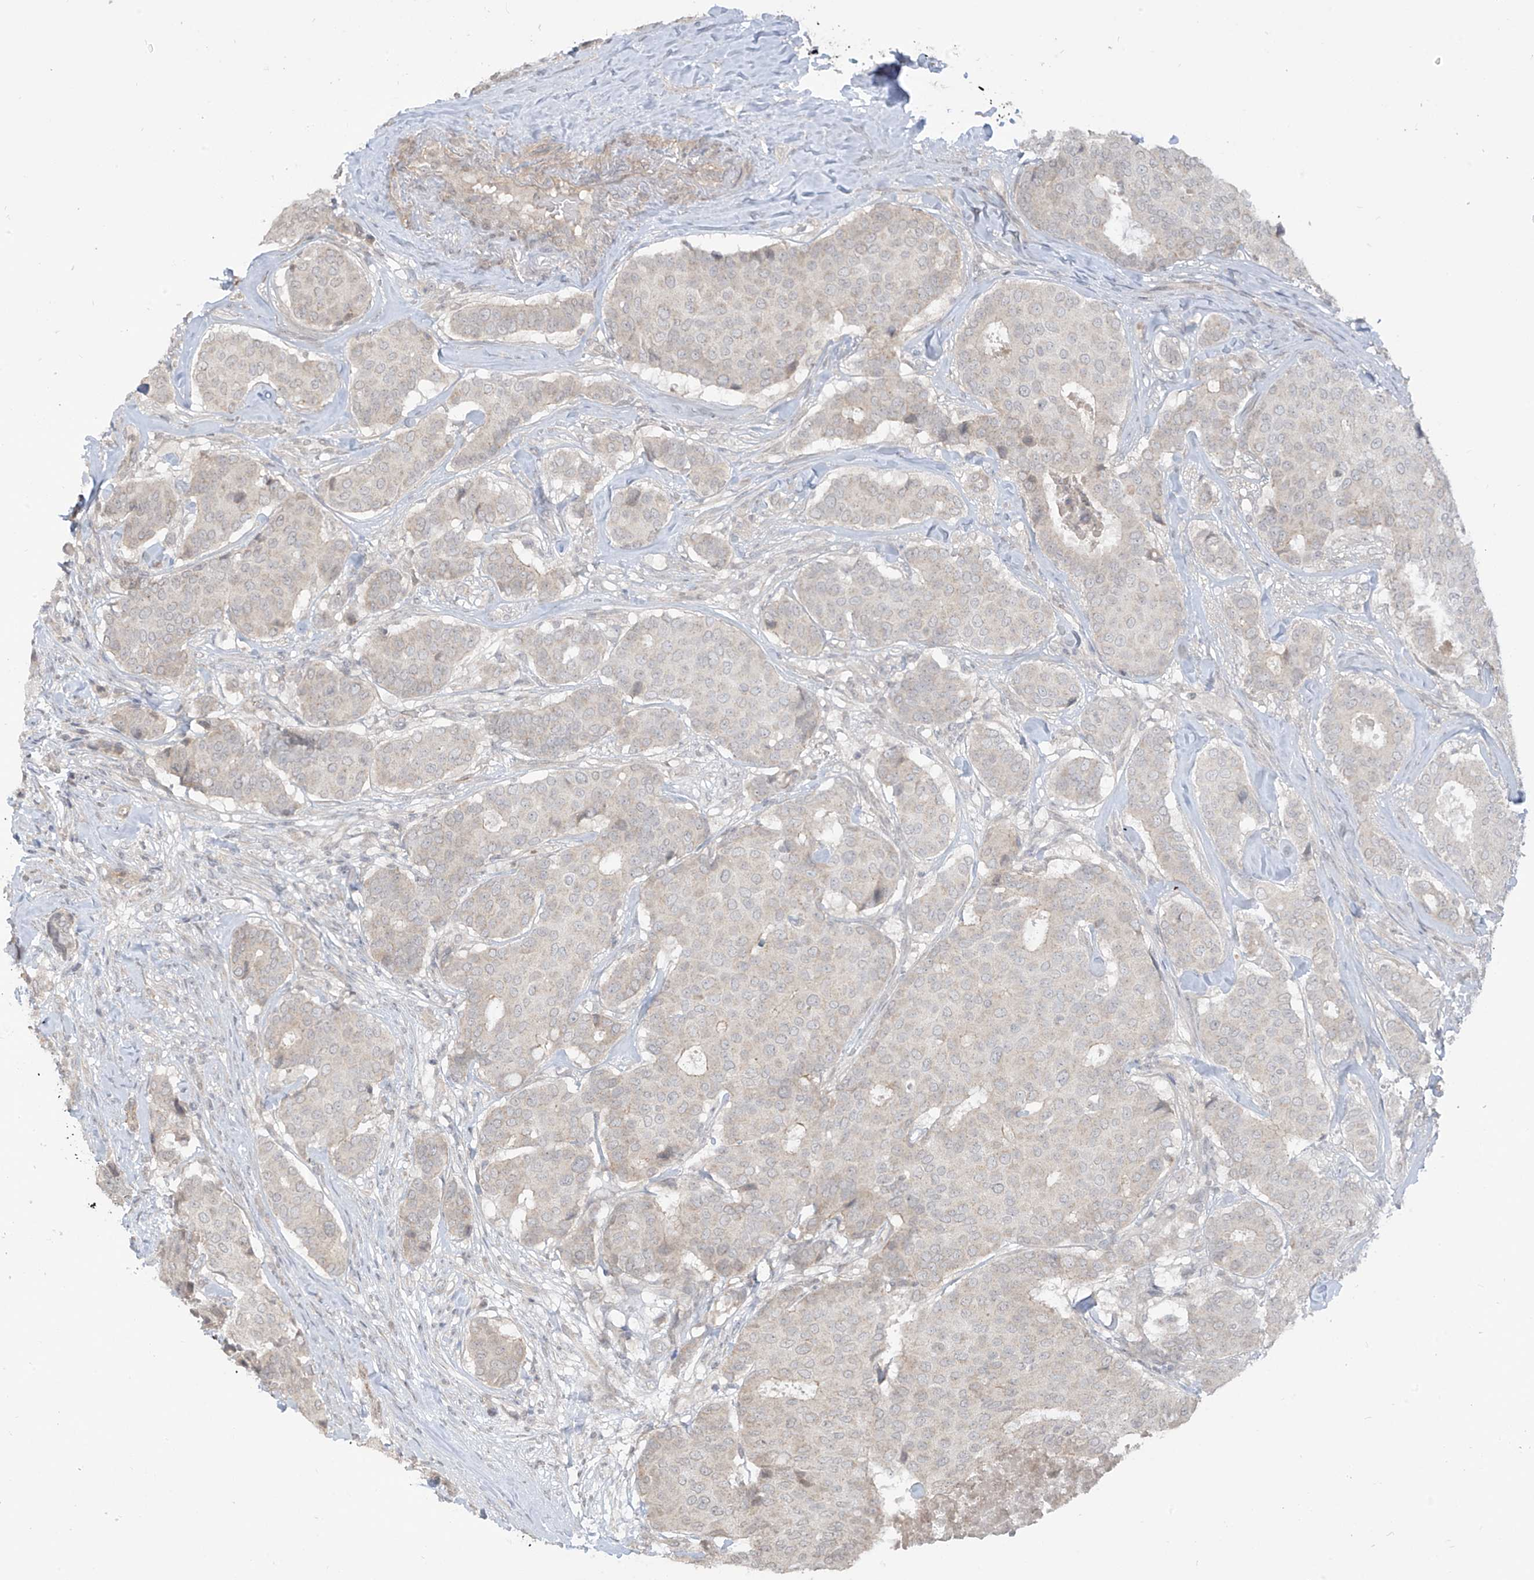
{"staining": {"intensity": "weak", "quantity": "<25%", "location": "cytoplasmic/membranous"}, "tissue": "breast cancer", "cell_type": "Tumor cells", "image_type": "cancer", "snomed": [{"axis": "morphology", "description": "Duct carcinoma"}, {"axis": "topography", "description": "Breast"}], "caption": "DAB (3,3'-diaminobenzidine) immunohistochemical staining of human breast cancer shows no significant staining in tumor cells.", "gene": "DGKQ", "patient": {"sex": "female", "age": 75}}